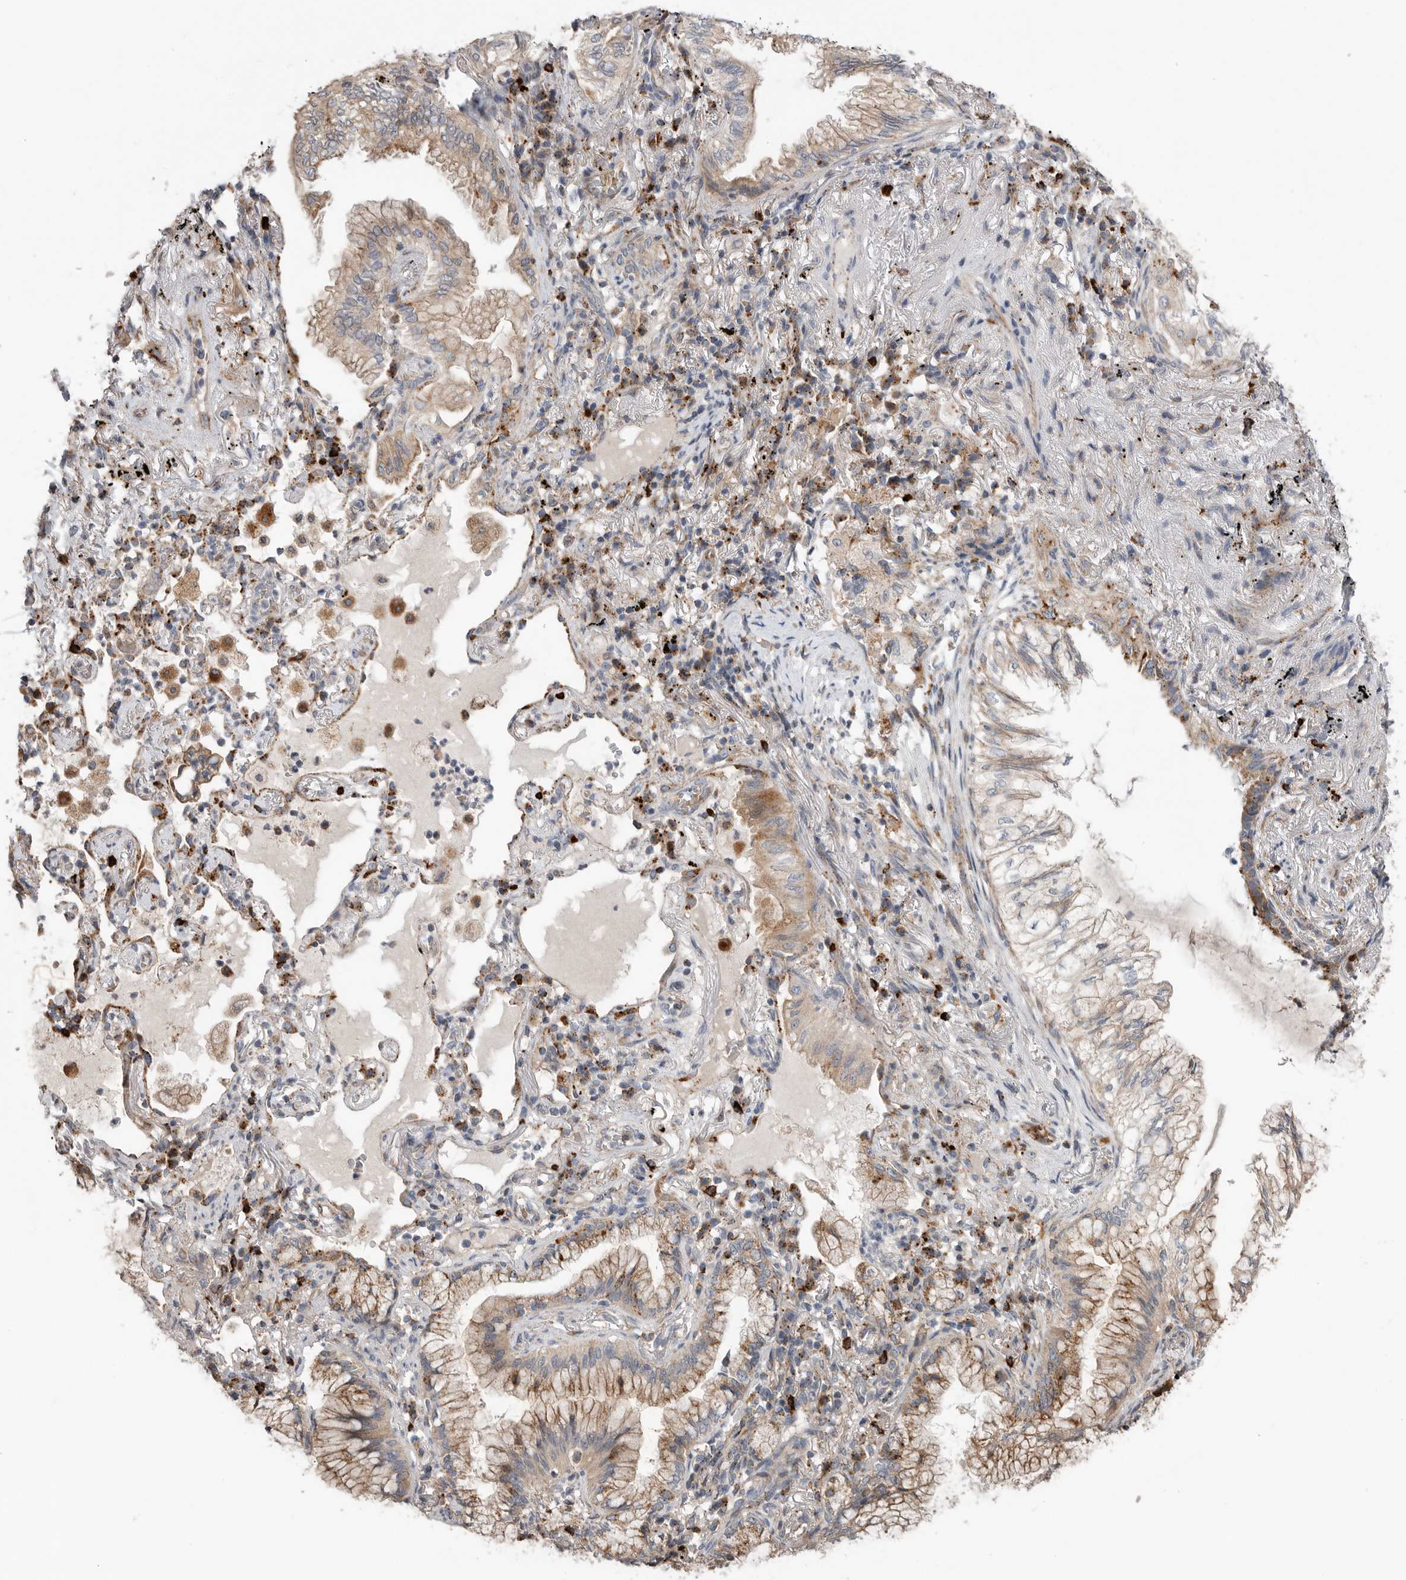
{"staining": {"intensity": "moderate", "quantity": ">75%", "location": "cytoplasmic/membranous"}, "tissue": "lung cancer", "cell_type": "Tumor cells", "image_type": "cancer", "snomed": [{"axis": "morphology", "description": "Adenocarcinoma, NOS"}, {"axis": "topography", "description": "Lung"}], "caption": "IHC (DAB (3,3'-diaminobenzidine)) staining of lung adenocarcinoma exhibits moderate cytoplasmic/membranous protein expression in about >75% of tumor cells.", "gene": "GALNS", "patient": {"sex": "female", "age": 70}}